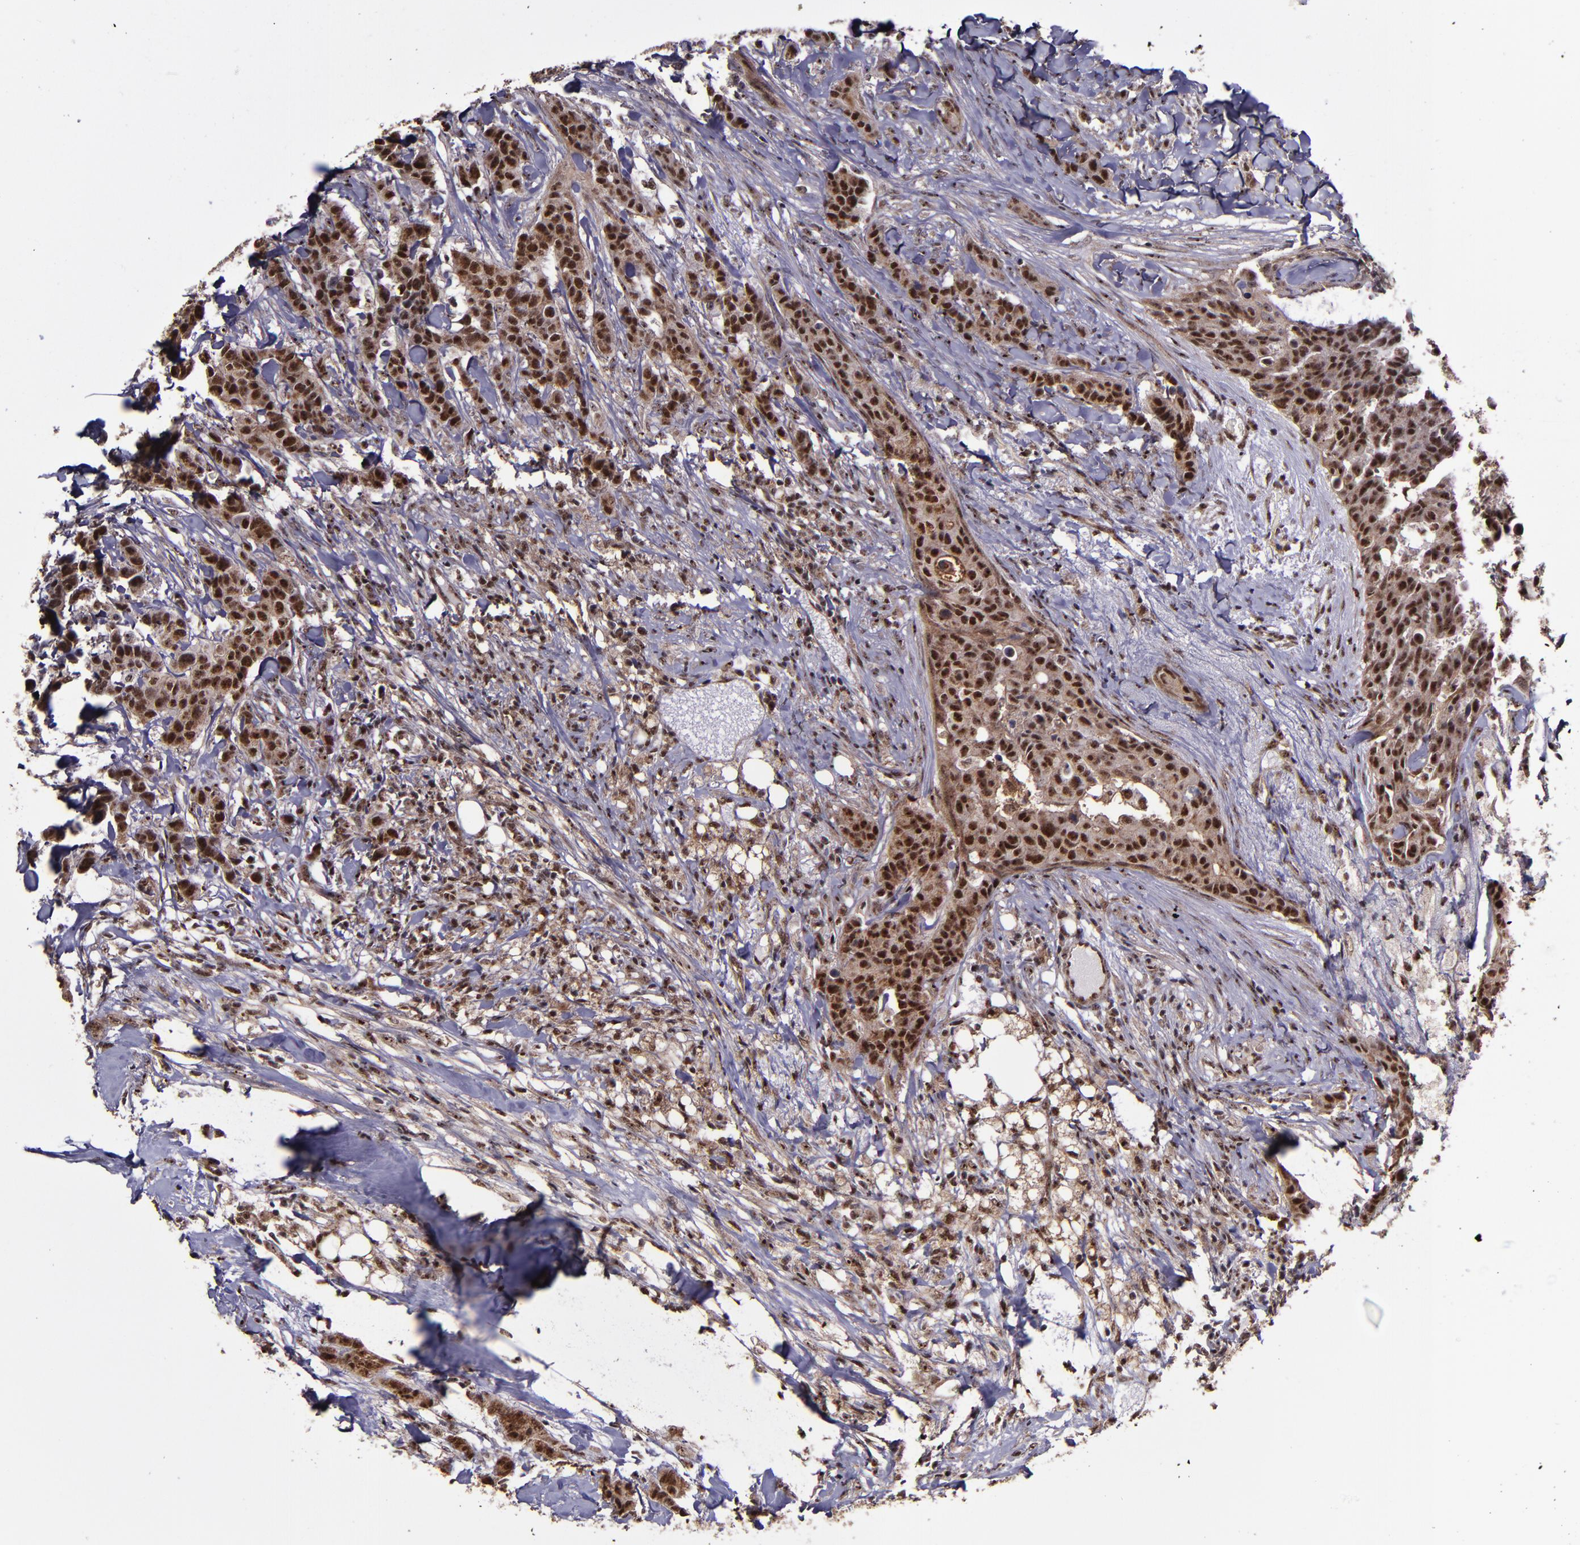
{"staining": {"intensity": "strong", "quantity": ">75%", "location": "cytoplasmic/membranous,nuclear"}, "tissue": "breast cancer", "cell_type": "Tumor cells", "image_type": "cancer", "snomed": [{"axis": "morphology", "description": "Duct carcinoma"}, {"axis": "topography", "description": "Breast"}], "caption": "Immunohistochemistry photomicrograph of intraductal carcinoma (breast) stained for a protein (brown), which shows high levels of strong cytoplasmic/membranous and nuclear positivity in approximately >75% of tumor cells.", "gene": "CECR2", "patient": {"sex": "female", "age": 40}}